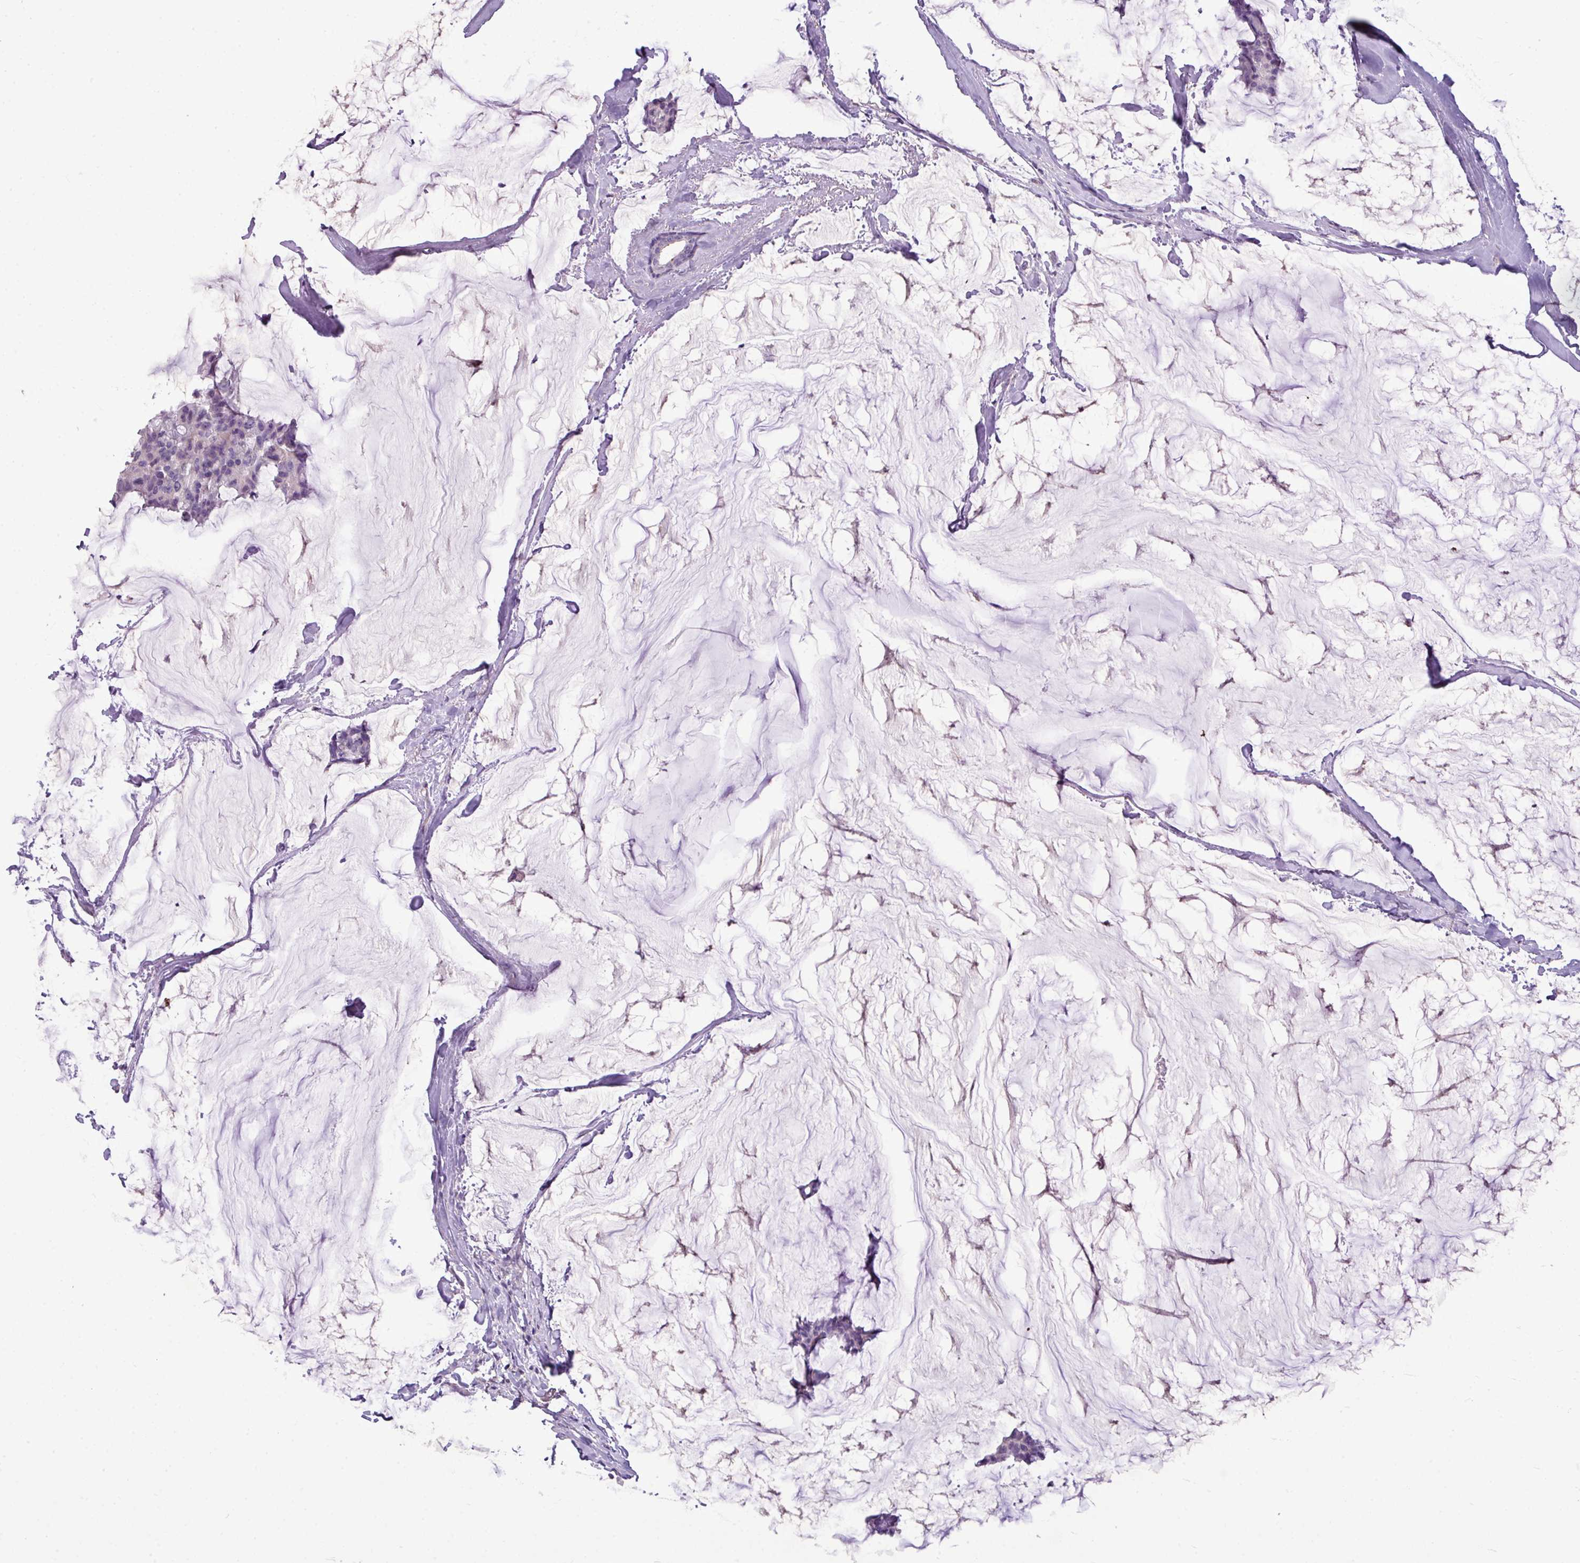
{"staining": {"intensity": "negative", "quantity": "none", "location": "none"}, "tissue": "breast cancer", "cell_type": "Tumor cells", "image_type": "cancer", "snomed": [{"axis": "morphology", "description": "Duct carcinoma"}, {"axis": "topography", "description": "Breast"}], "caption": "Immunohistochemistry histopathology image of human infiltrating ductal carcinoma (breast) stained for a protein (brown), which demonstrates no positivity in tumor cells.", "gene": "ALDH2", "patient": {"sex": "female", "age": 93}}